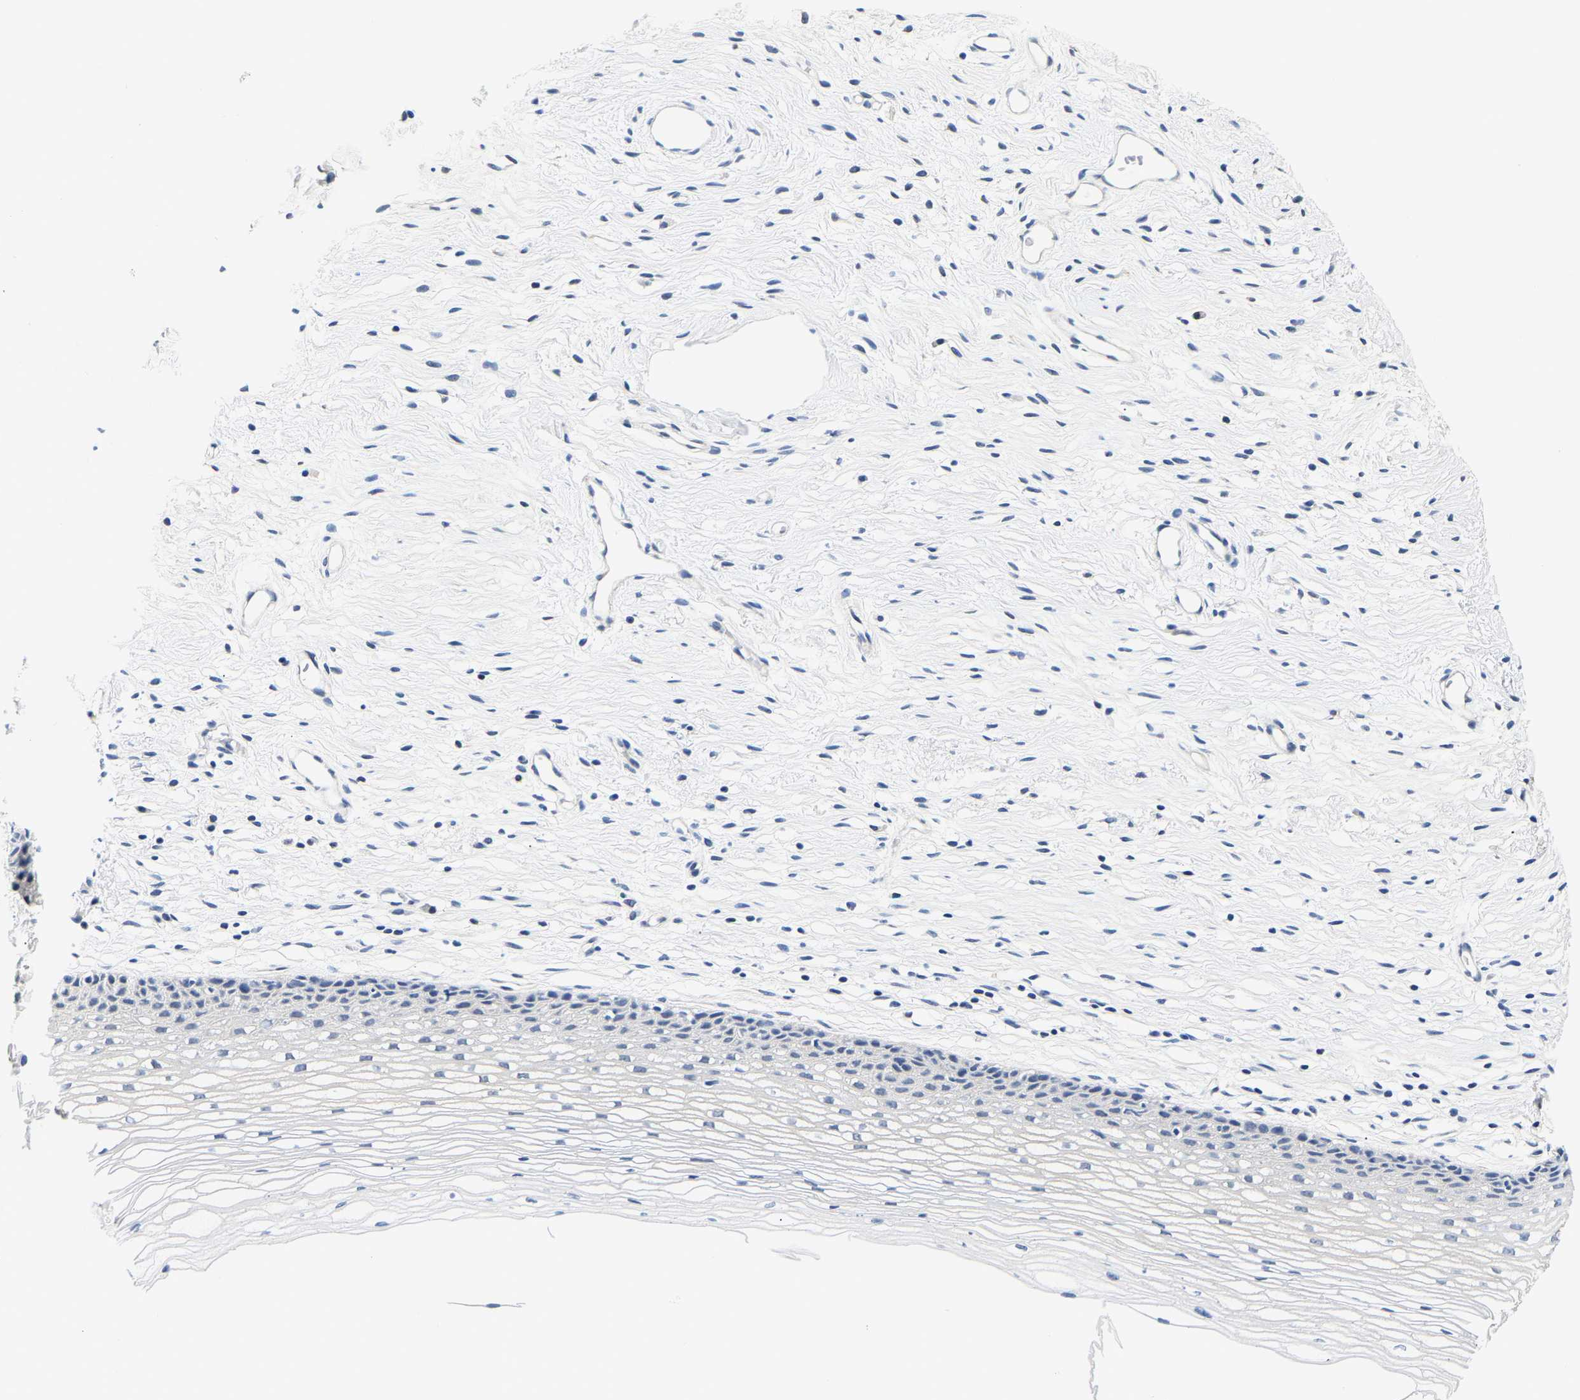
{"staining": {"intensity": "negative", "quantity": "none", "location": "none"}, "tissue": "cervix", "cell_type": "Glandular cells", "image_type": "normal", "snomed": [{"axis": "morphology", "description": "Normal tissue, NOS"}, {"axis": "topography", "description": "Cervix"}], "caption": "Glandular cells are negative for brown protein staining in normal cervix. (Immunohistochemistry, brightfield microscopy, high magnification).", "gene": "UCHL3", "patient": {"sex": "female", "age": 77}}